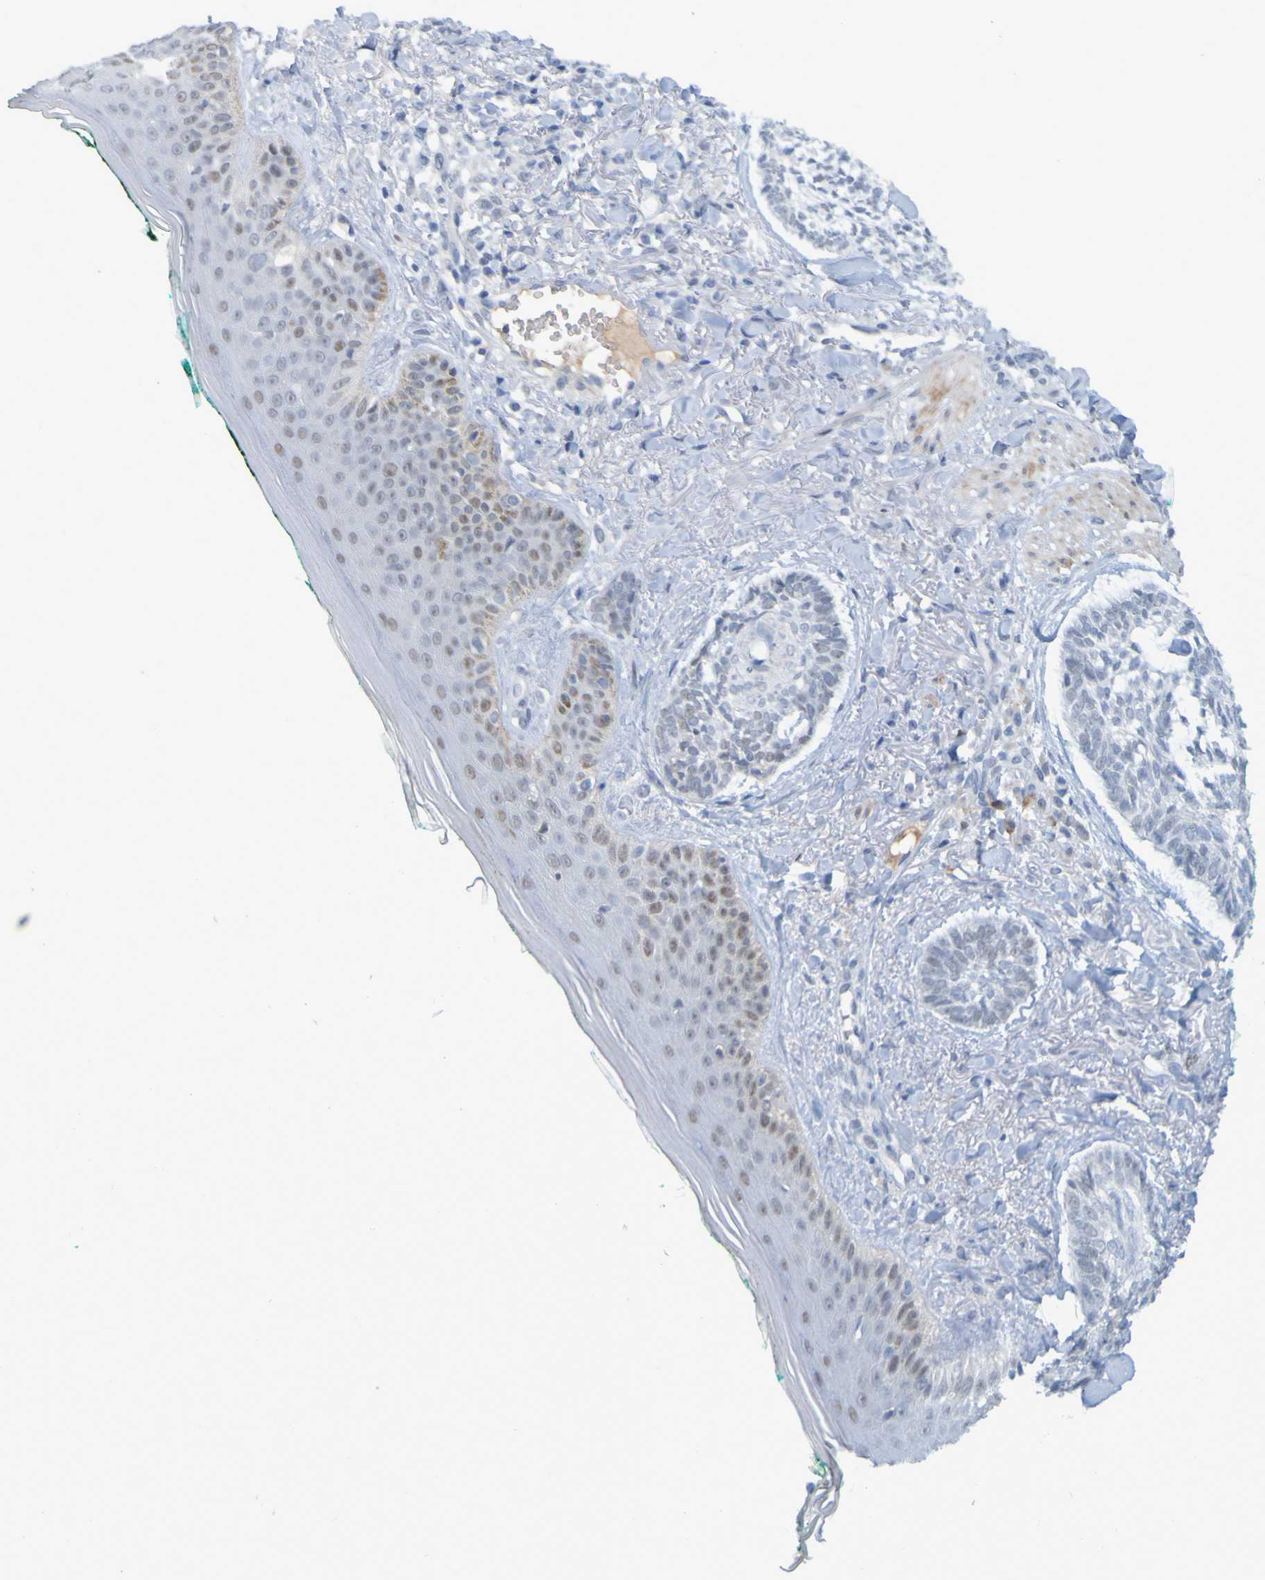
{"staining": {"intensity": "negative", "quantity": "none", "location": "none"}, "tissue": "skin cancer", "cell_type": "Tumor cells", "image_type": "cancer", "snomed": [{"axis": "morphology", "description": "Basal cell carcinoma"}, {"axis": "topography", "description": "Skin"}], "caption": "Immunohistochemistry photomicrograph of neoplastic tissue: basal cell carcinoma (skin) stained with DAB (3,3'-diaminobenzidine) shows no significant protein staining in tumor cells.", "gene": "USP36", "patient": {"sex": "male", "age": 43}}